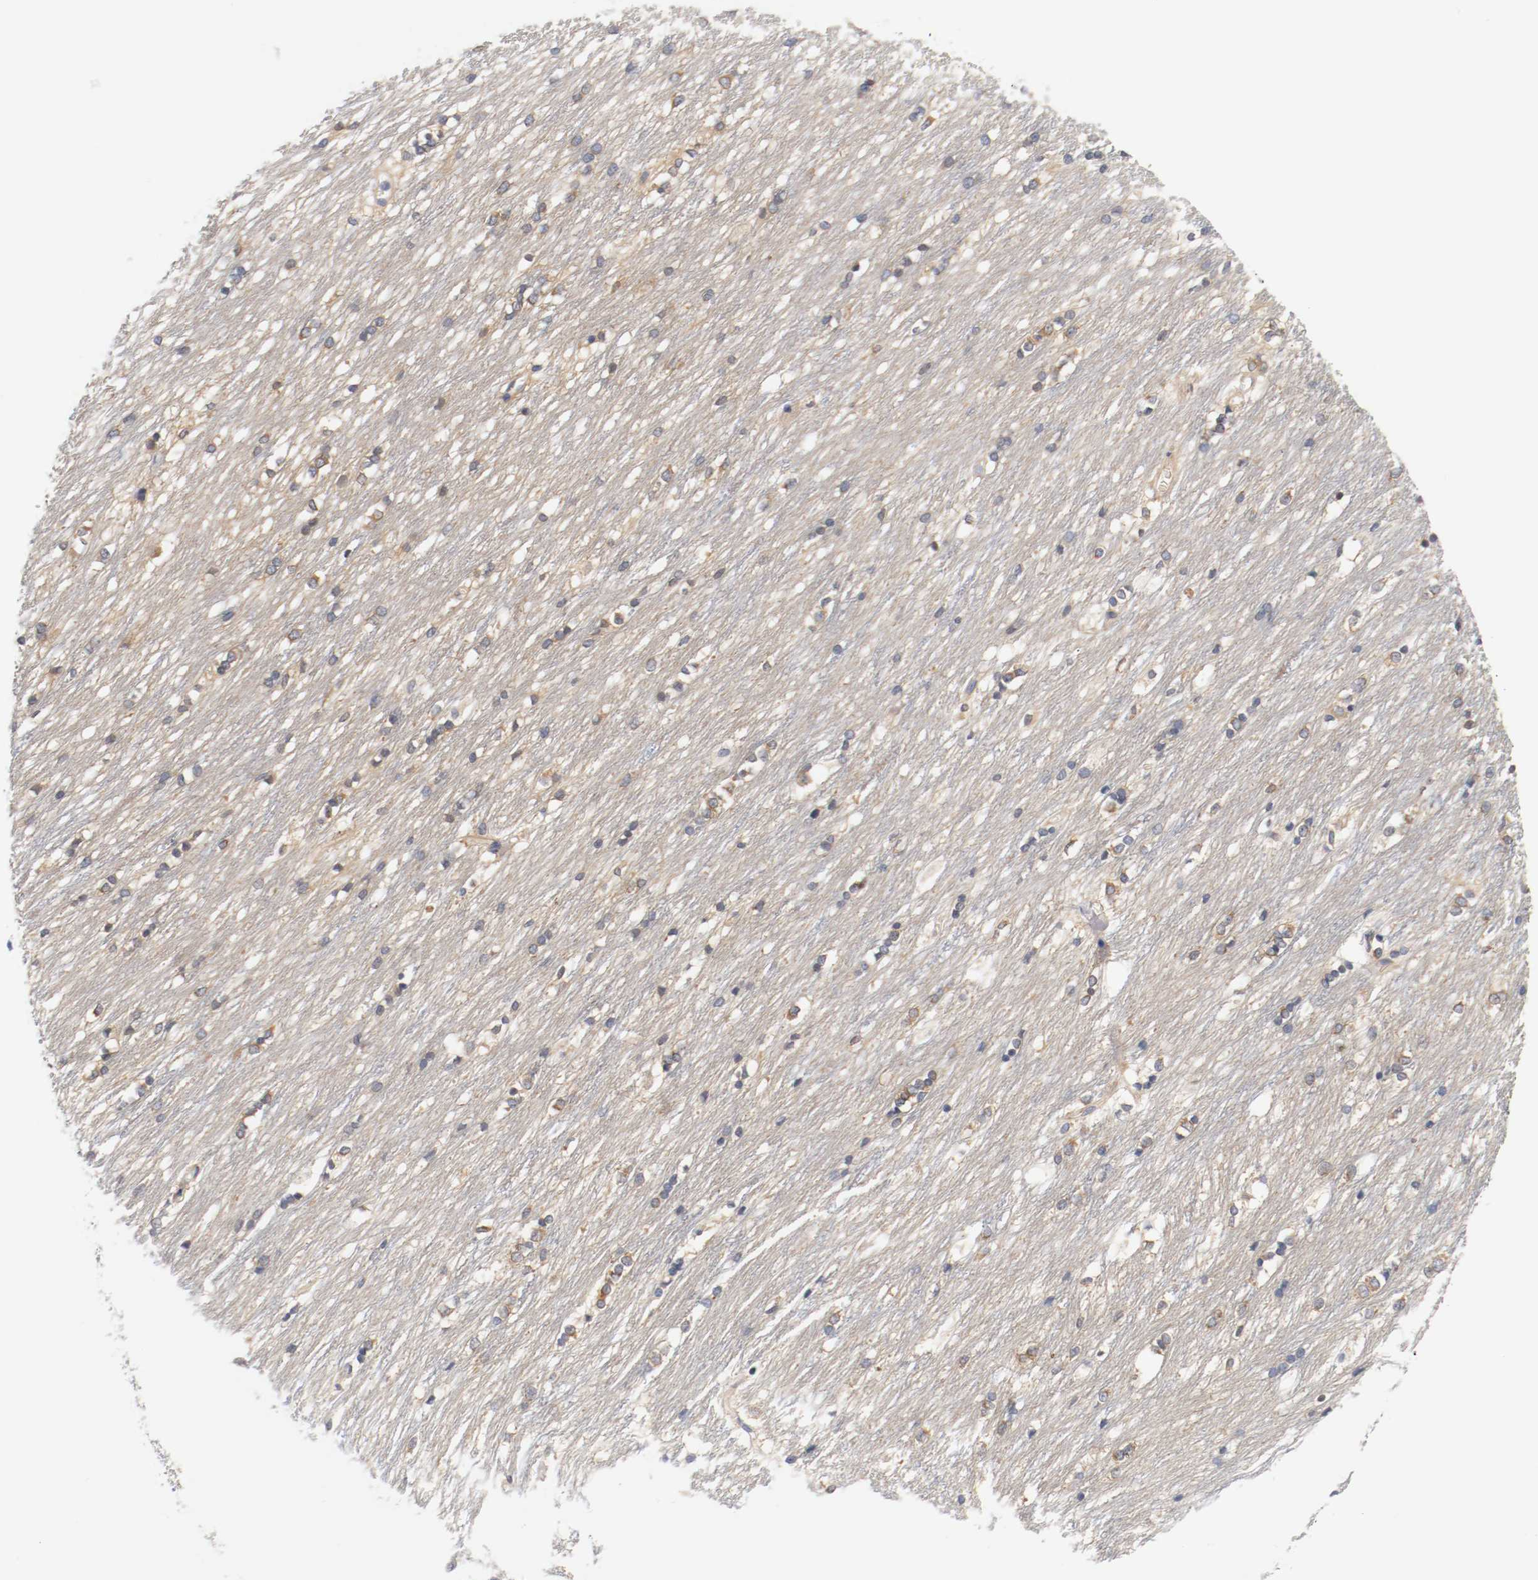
{"staining": {"intensity": "negative", "quantity": "none", "location": "none"}, "tissue": "caudate", "cell_type": "Glial cells", "image_type": "normal", "snomed": [{"axis": "morphology", "description": "Normal tissue, NOS"}, {"axis": "topography", "description": "Lateral ventricle wall"}], "caption": "A high-resolution image shows immunohistochemistry staining of normal caudate, which exhibits no significant expression in glial cells. (DAB (3,3'-diaminobenzidine) IHC, high magnification).", "gene": "HGS", "patient": {"sex": "female", "age": 19}}